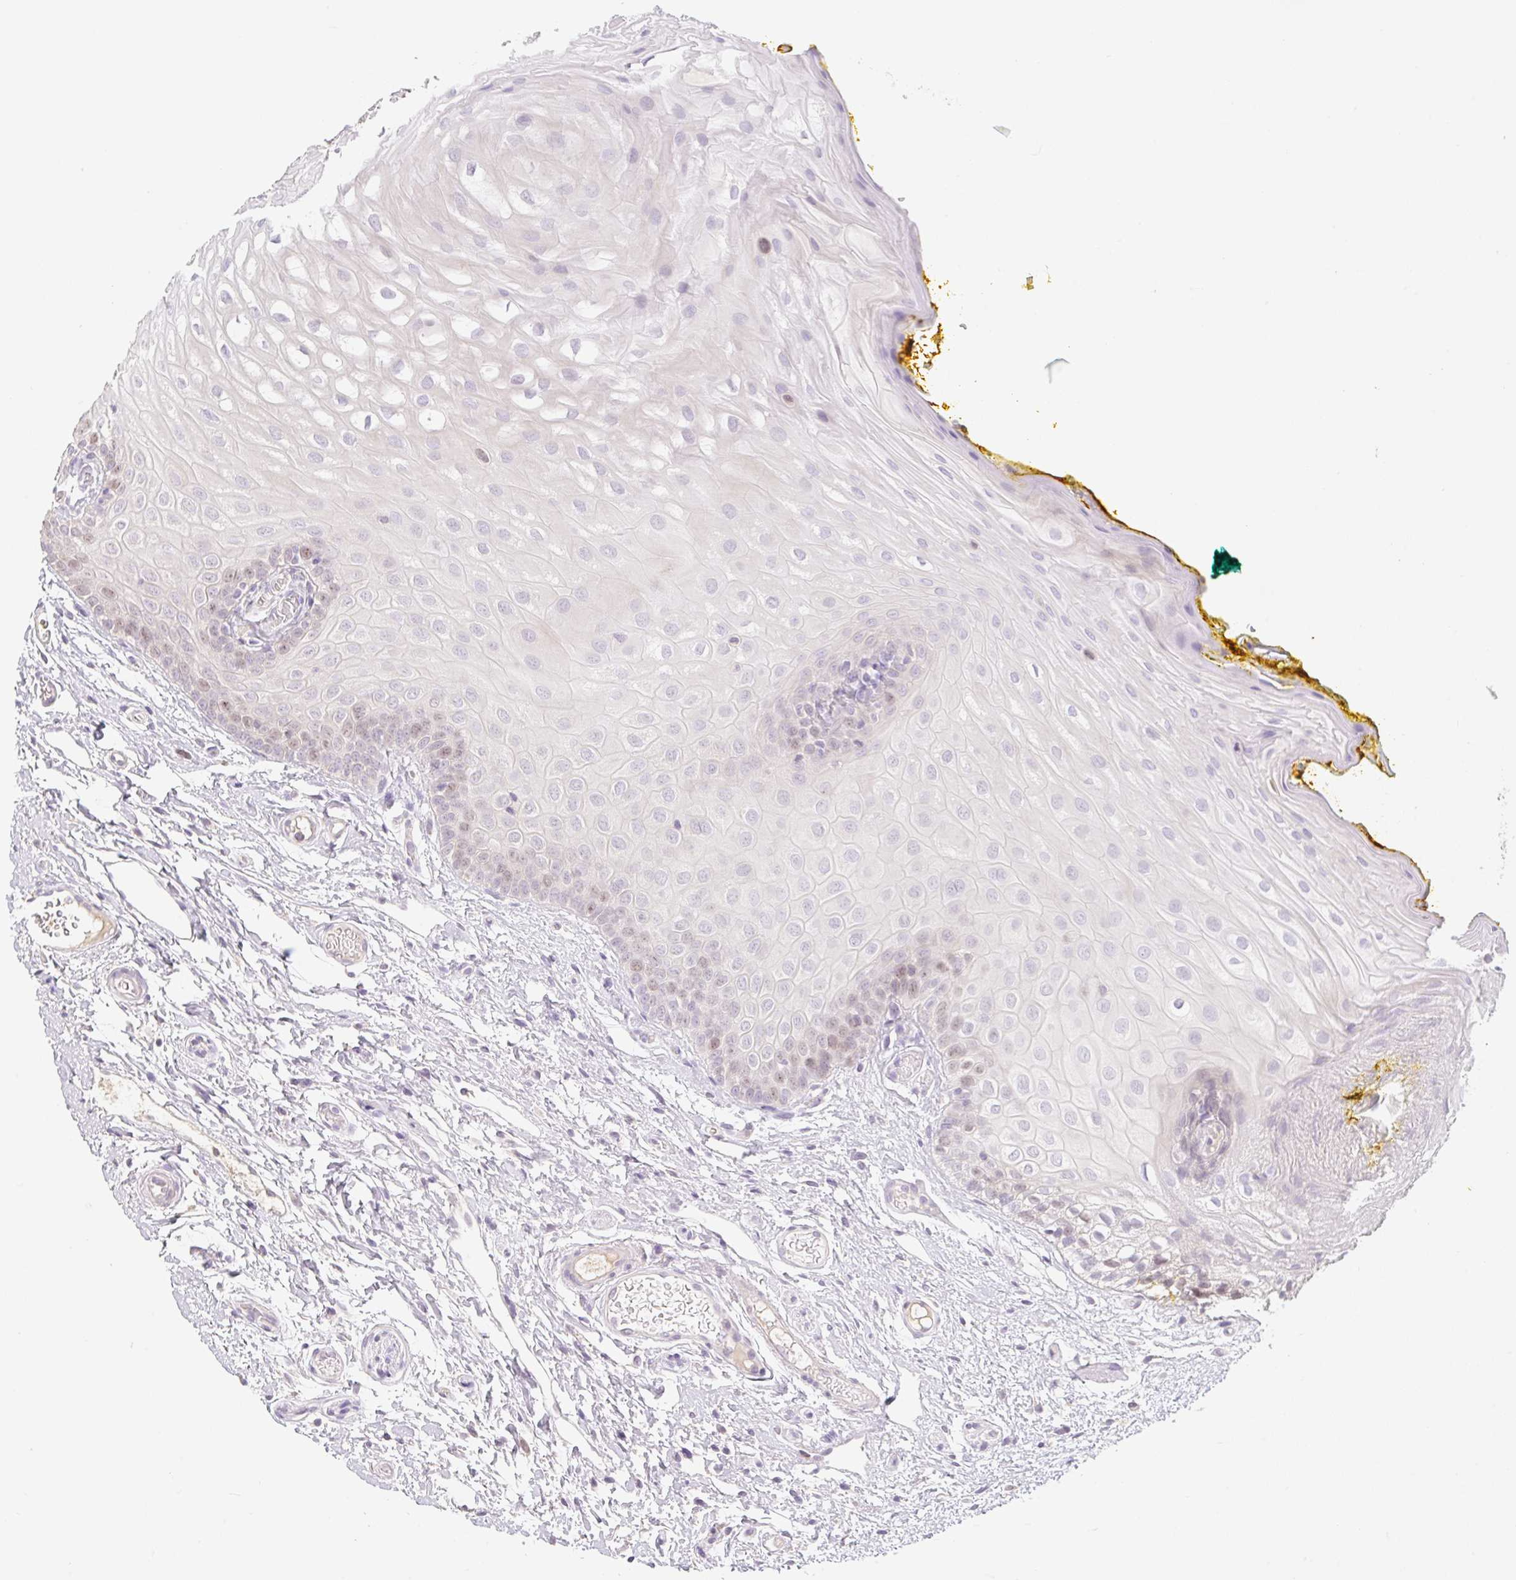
{"staining": {"intensity": "moderate", "quantity": "<25%", "location": "nuclear"}, "tissue": "oral mucosa", "cell_type": "Squamous epithelial cells", "image_type": "normal", "snomed": [{"axis": "morphology", "description": "Normal tissue, NOS"}, {"axis": "topography", "description": "Oral tissue"}, {"axis": "topography", "description": "Tounge, NOS"}], "caption": "Brown immunohistochemical staining in normal oral mucosa reveals moderate nuclear expression in approximately <25% of squamous epithelial cells.", "gene": "MIA2", "patient": {"sex": "female", "age": 60}}